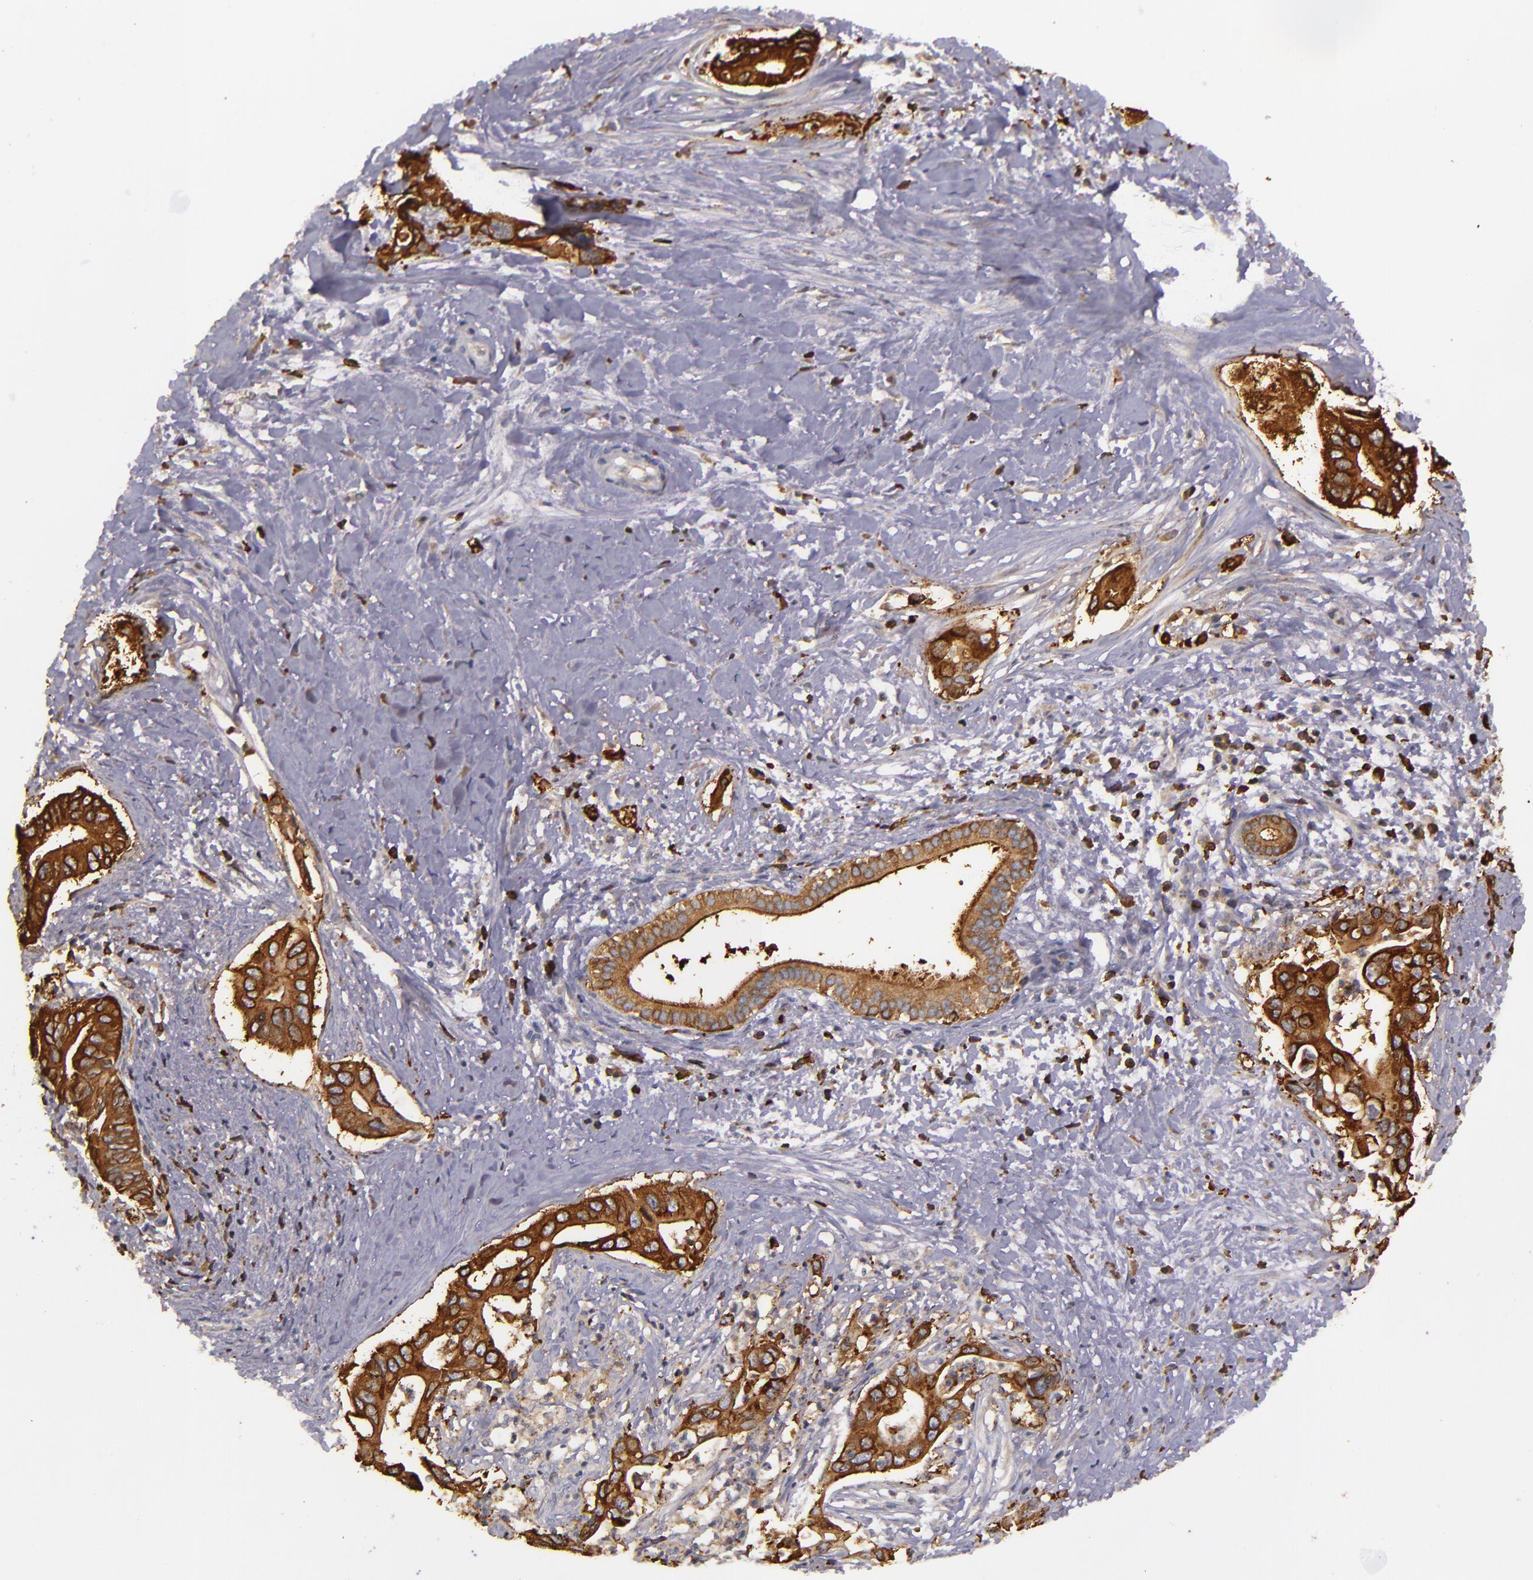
{"staining": {"intensity": "strong", "quantity": ">75%", "location": "cytoplasmic/membranous"}, "tissue": "liver cancer", "cell_type": "Tumor cells", "image_type": "cancer", "snomed": [{"axis": "morphology", "description": "Cholangiocarcinoma"}, {"axis": "topography", "description": "Liver"}], "caption": "Liver cholangiocarcinoma stained with IHC exhibits strong cytoplasmic/membranous positivity in approximately >75% of tumor cells.", "gene": "SLC9A3R1", "patient": {"sex": "female", "age": 65}}